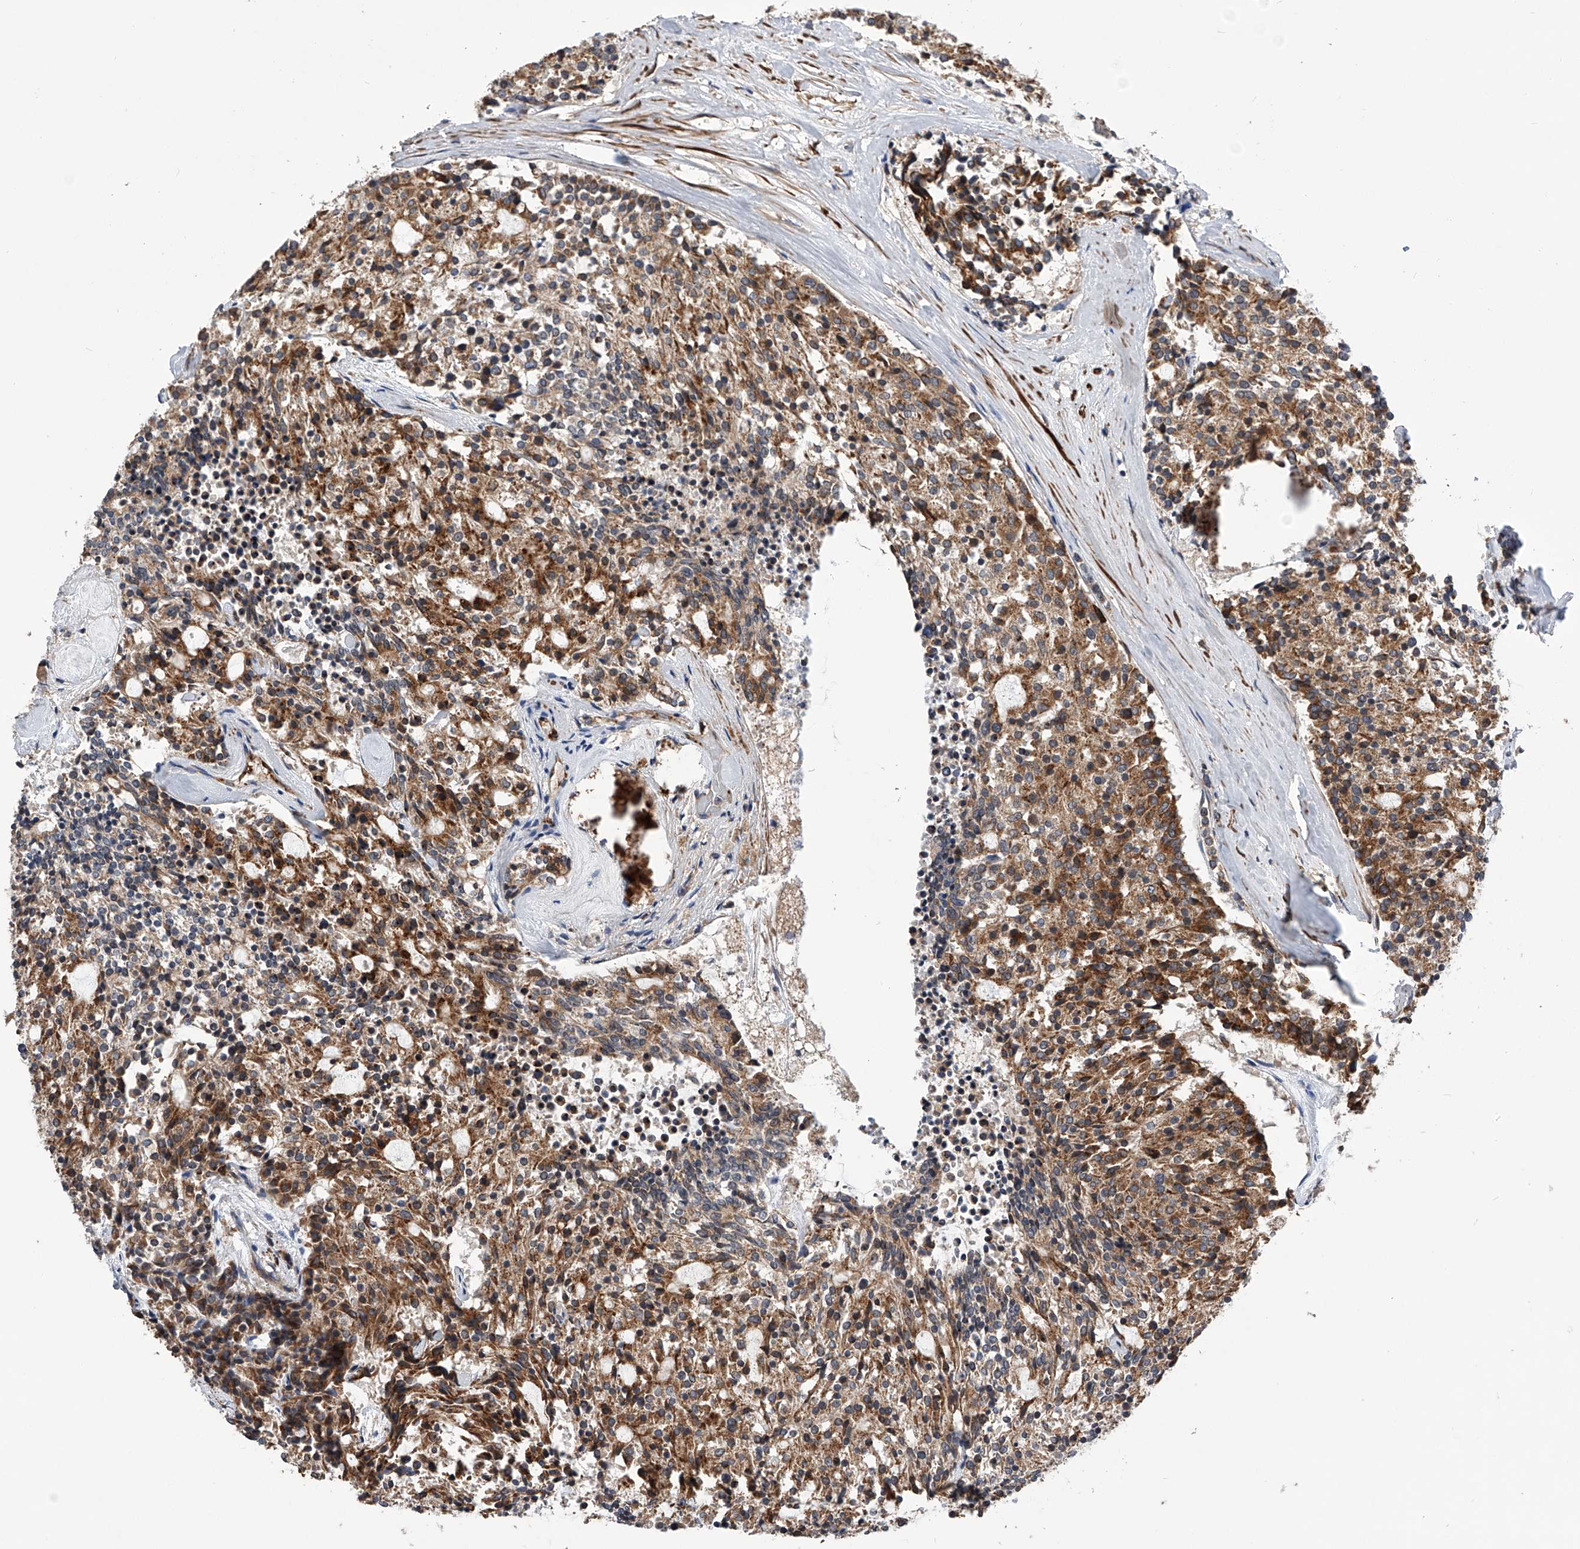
{"staining": {"intensity": "moderate", "quantity": ">75%", "location": "cytoplasmic/membranous"}, "tissue": "carcinoid", "cell_type": "Tumor cells", "image_type": "cancer", "snomed": [{"axis": "morphology", "description": "Carcinoid, malignant, NOS"}, {"axis": "topography", "description": "Pancreas"}], "caption": "High-power microscopy captured an IHC photomicrograph of malignant carcinoid, revealing moderate cytoplasmic/membranous staining in about >75% of tumor cells.", "gene": "SPOCK1", "patient": {"sex": "female", "age": 54}}